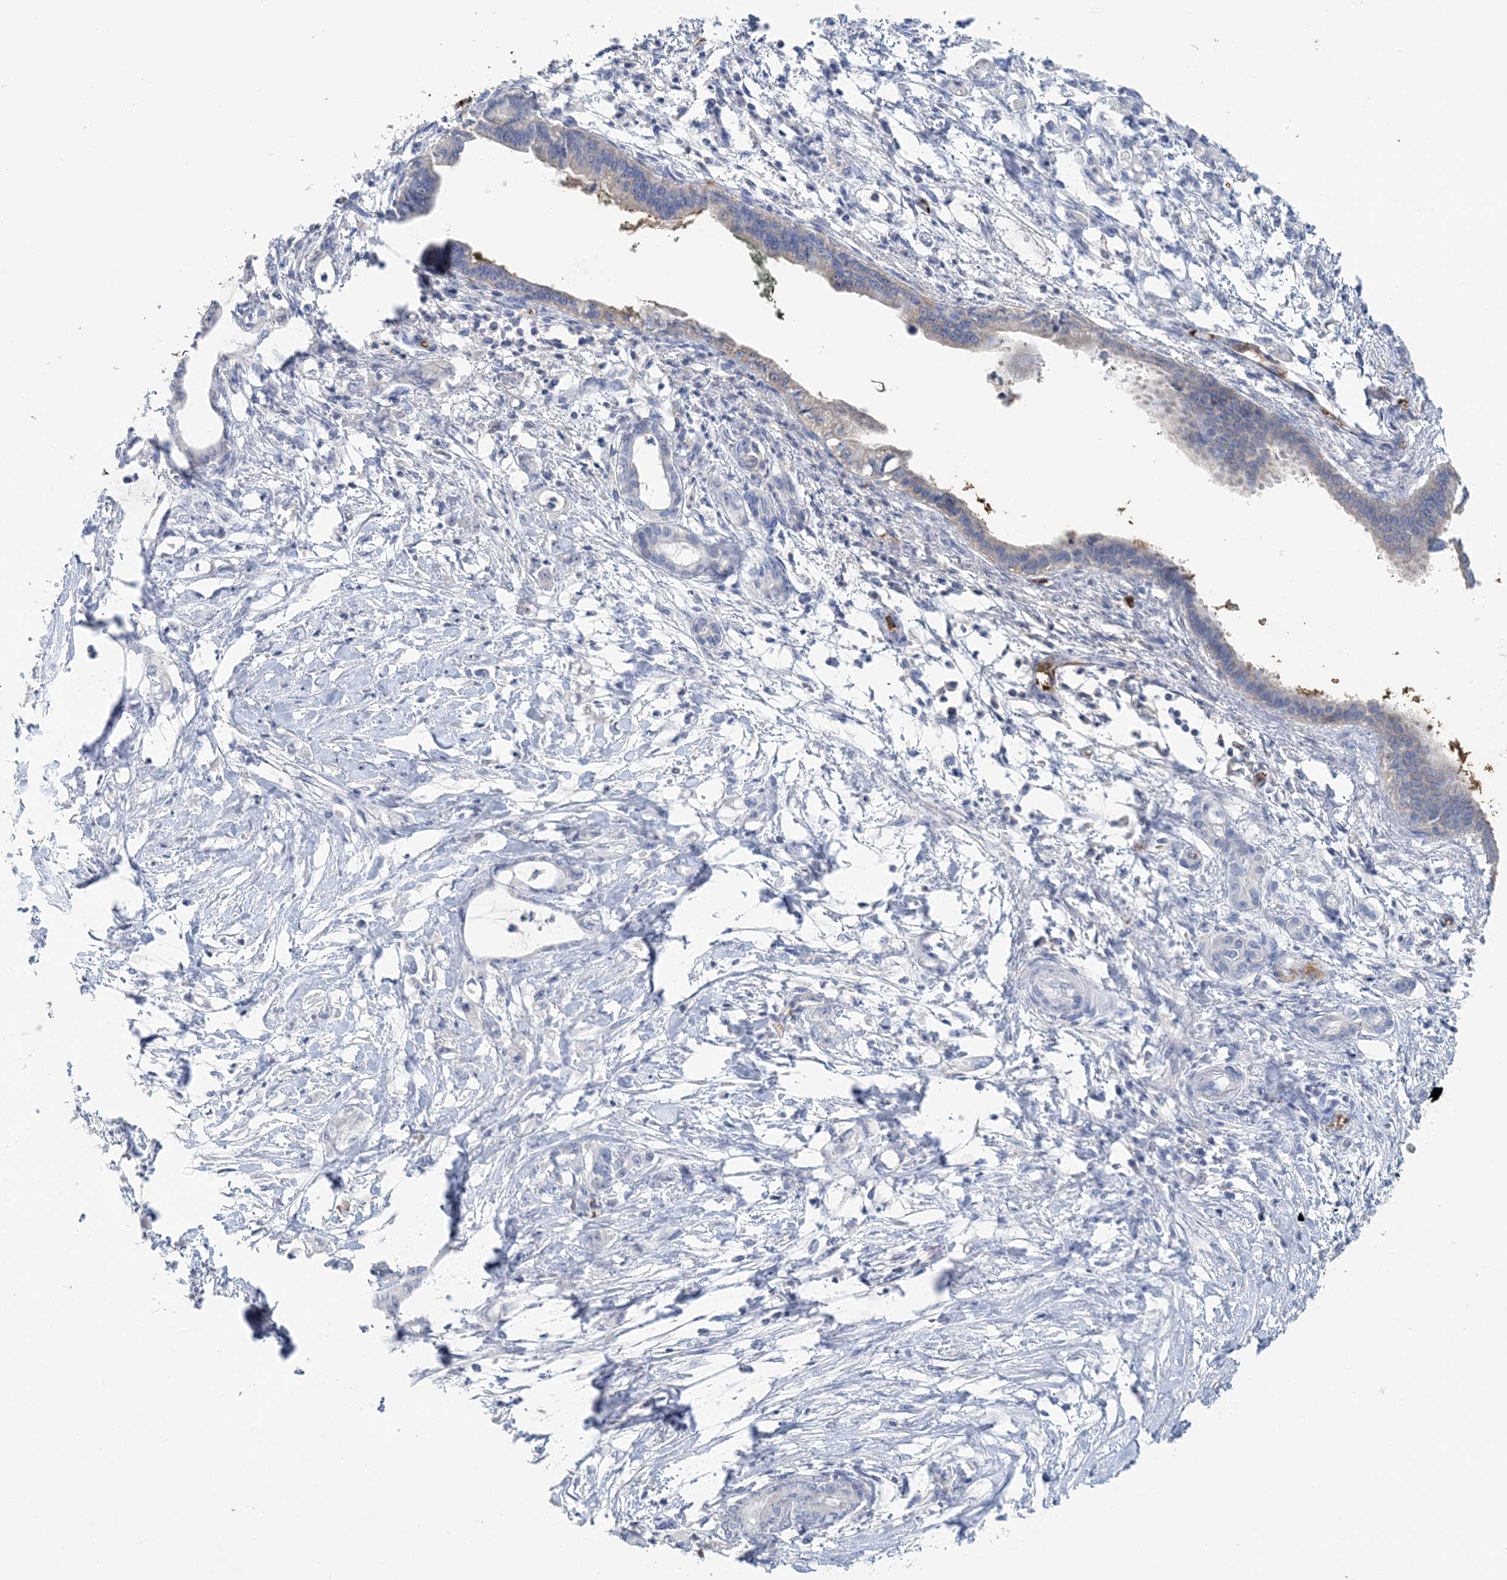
{"staining": {"intensity": "negative", "quantity": "none", "location": "none"}, "tissue": "pancreatic cancer", "cell_type": "Tumor cells", "image_type": "cancer", "snomed": [{"axis": "morphology", "description": "Adenocarcinoma, NOS"}, {"axis": "topography", "description": "Pancreas"}], "caption": "Immunohistochemistry of human adenocarcinoma (pancreatic) displays no expression in tumor cells.", "gene": "HBD", "patient": {"sex": "female", "age": 55}}